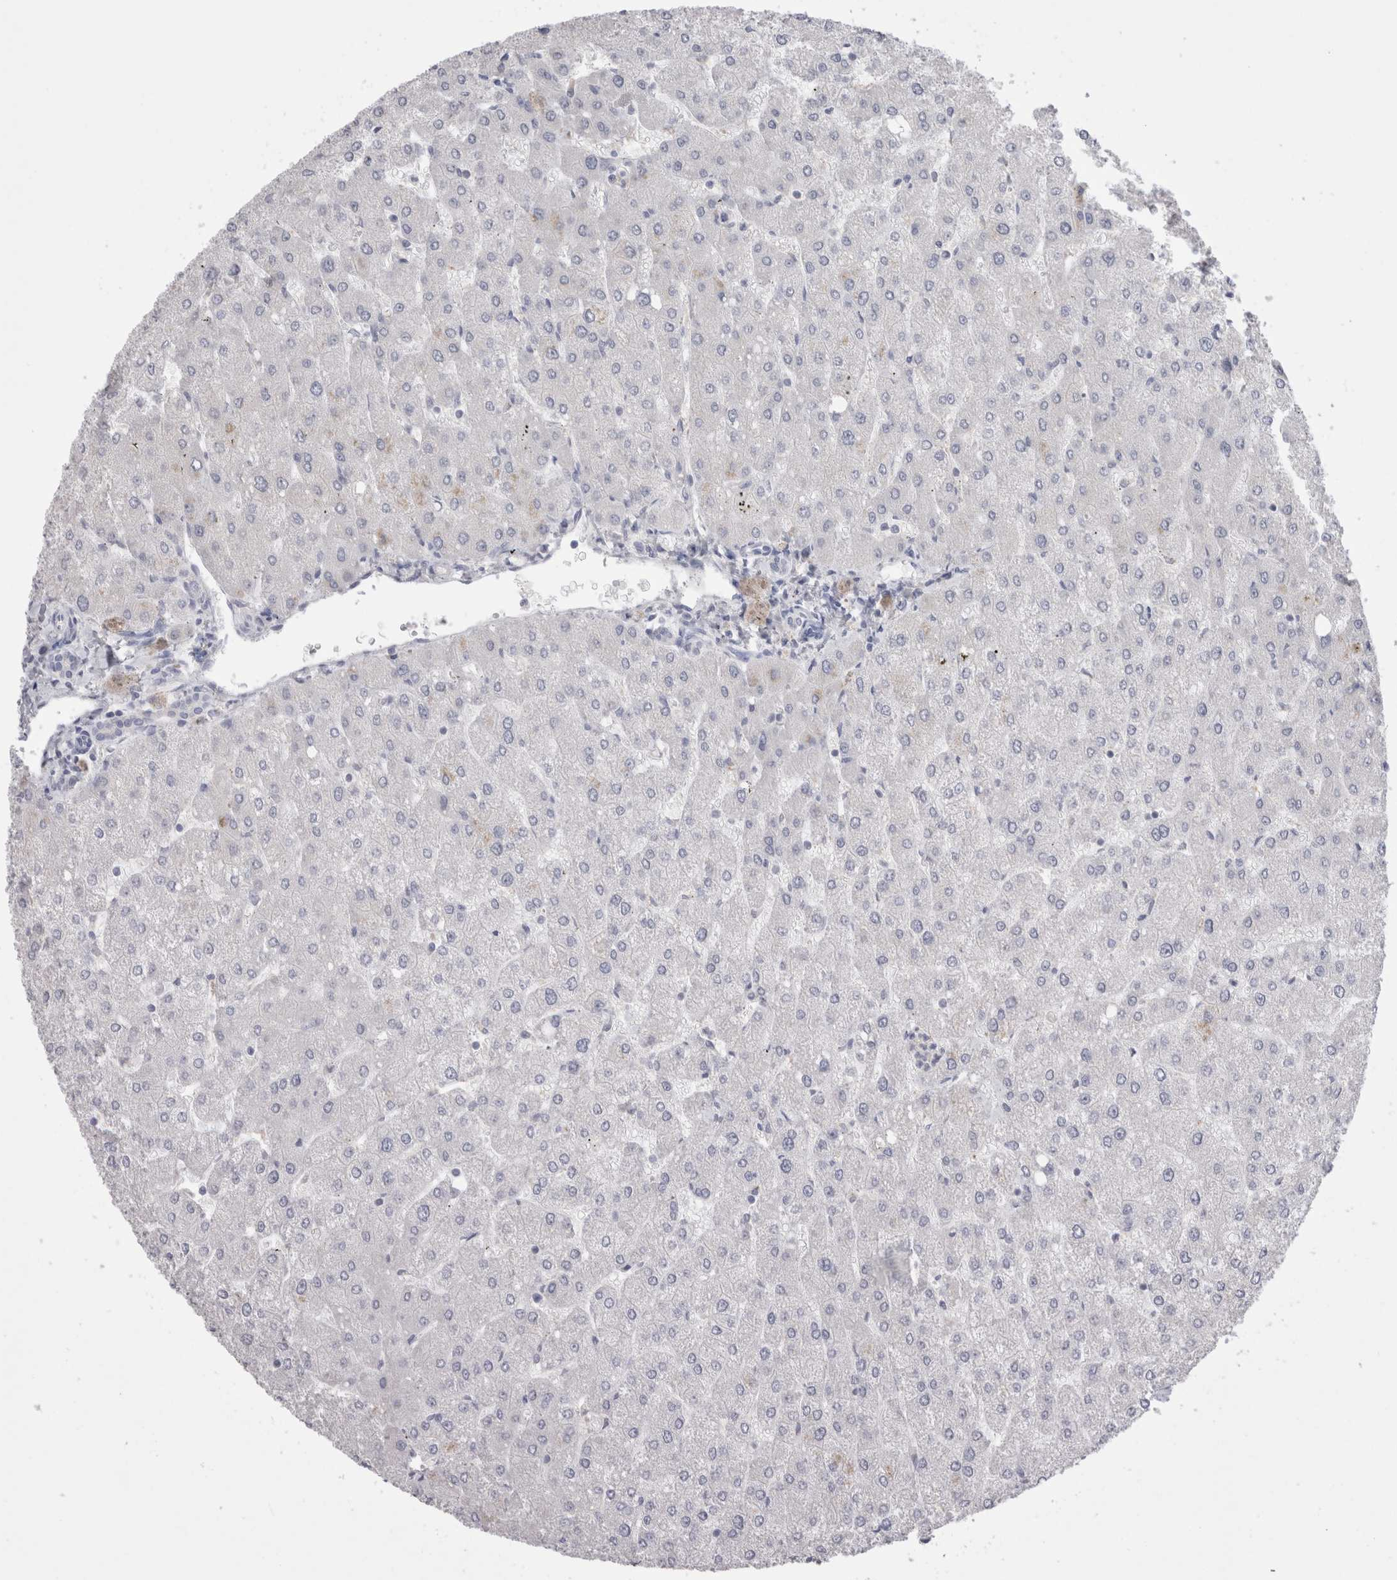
{"staining": {"intensity": "negative", "quantity": "none", "location": "none"}, "tissue": "liver", "cell_type": "Cholangiocytes", "image_type": "normal", "snomed": [{"axis": "morphology", "description": "Normal tissue, NOS"}, {"axis": "topography", "description": "Liver"}], "caption": "This is a micrograph of IHC staining of benign liver, which shows no staining in cholangiocytes.", "gene": "SUCNR1", "patient": {"sex": "male", "age": 55}}